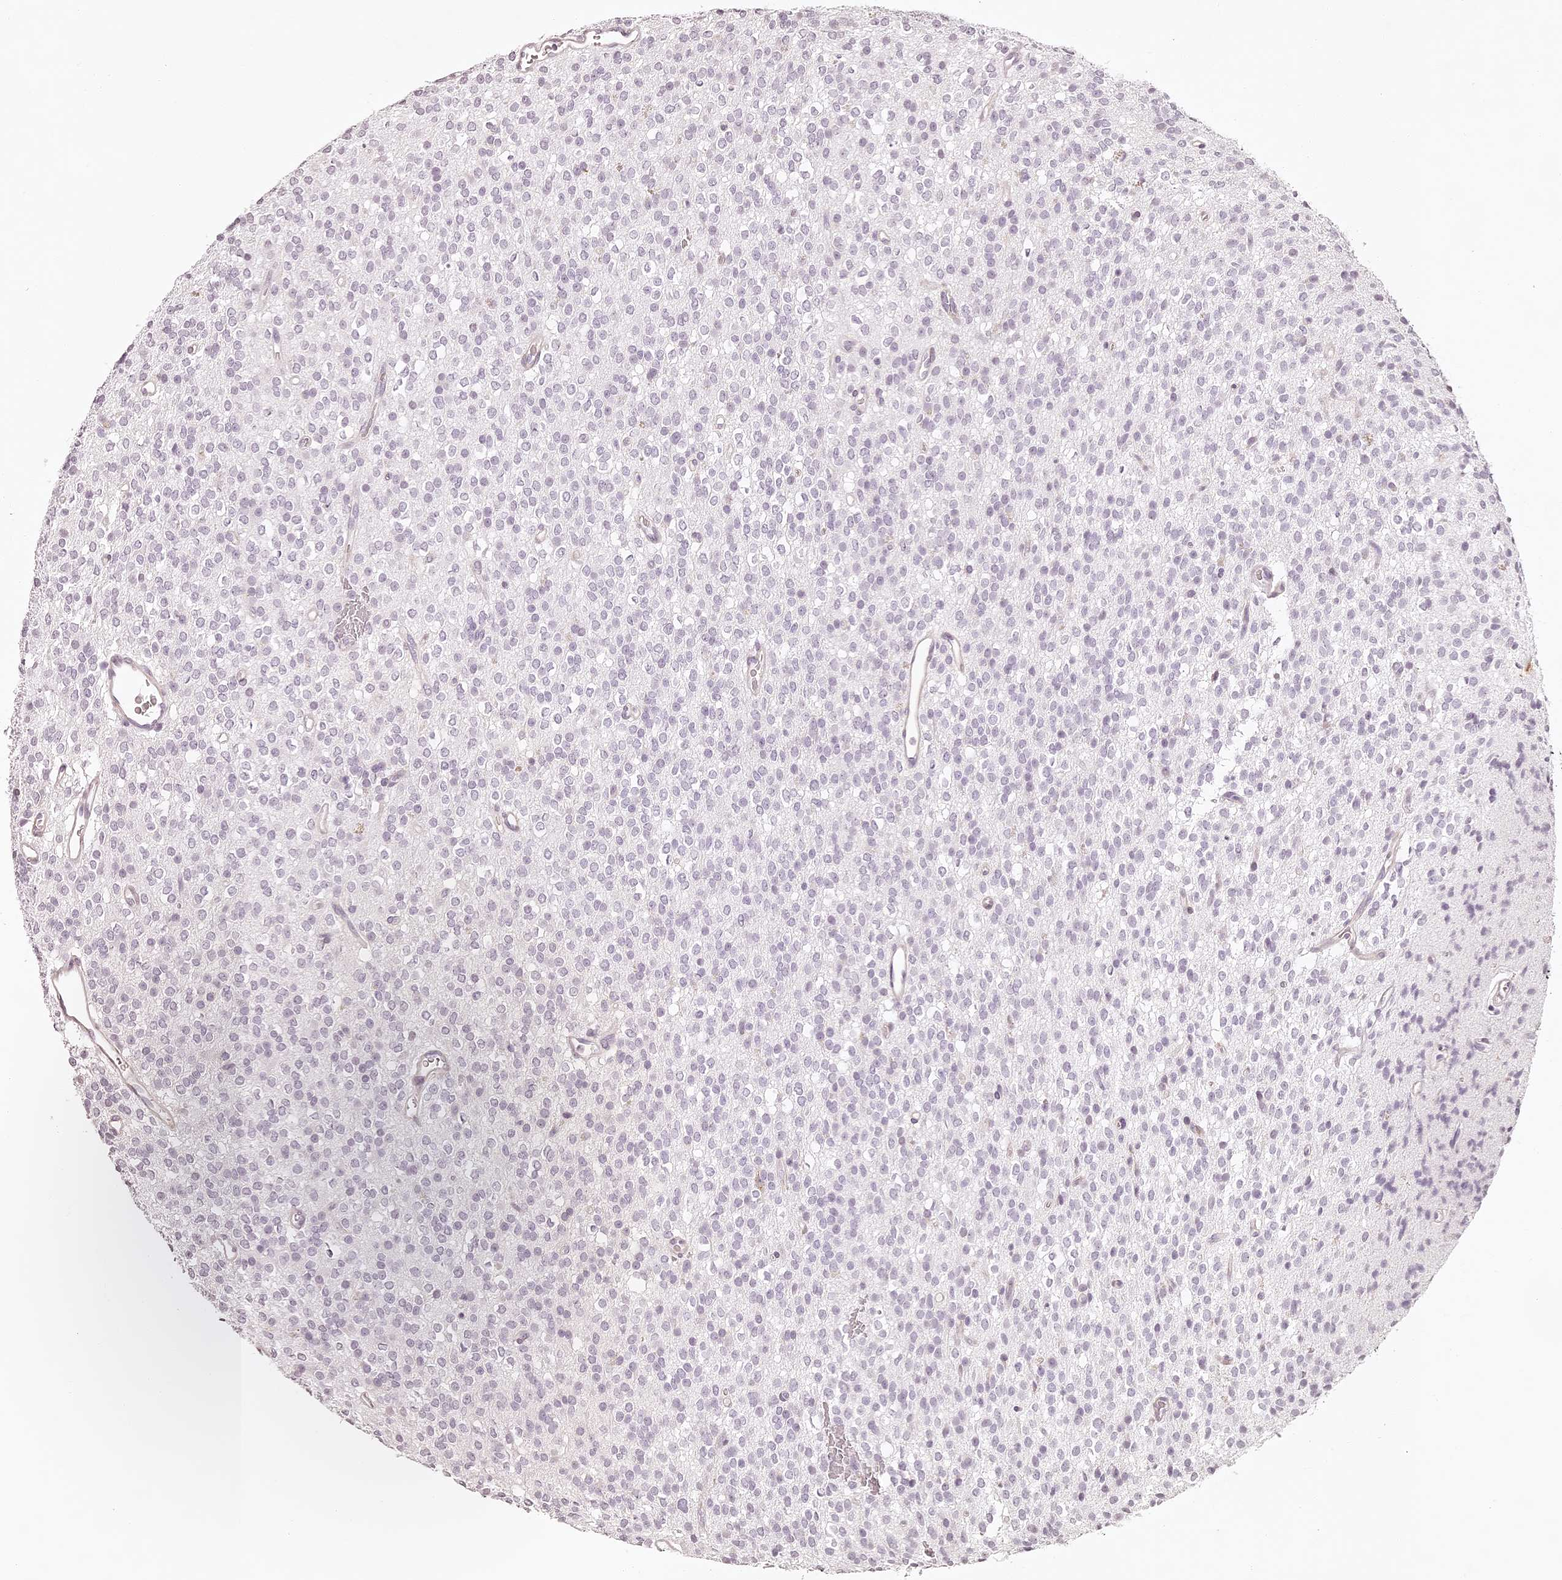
{"staining": {"intensity": "negative", "quantity": "none", "location": "none"}, "tissue": "glioma", "cell_type": "Tumor cells", "image_type": "cancer", "snomed": [{"axis": "morphology", "description": "Glioma, malignant, High grade"}, {"axis": "topography", "description": "Brain"}], "caption": "IHC photomicrograph of neoplastic tissue: glioma stained with DAB displays no significant protein expression in tumor cells.", "gene": "ELAPOR1", "patient": {"sex": "male", "age": 34}}